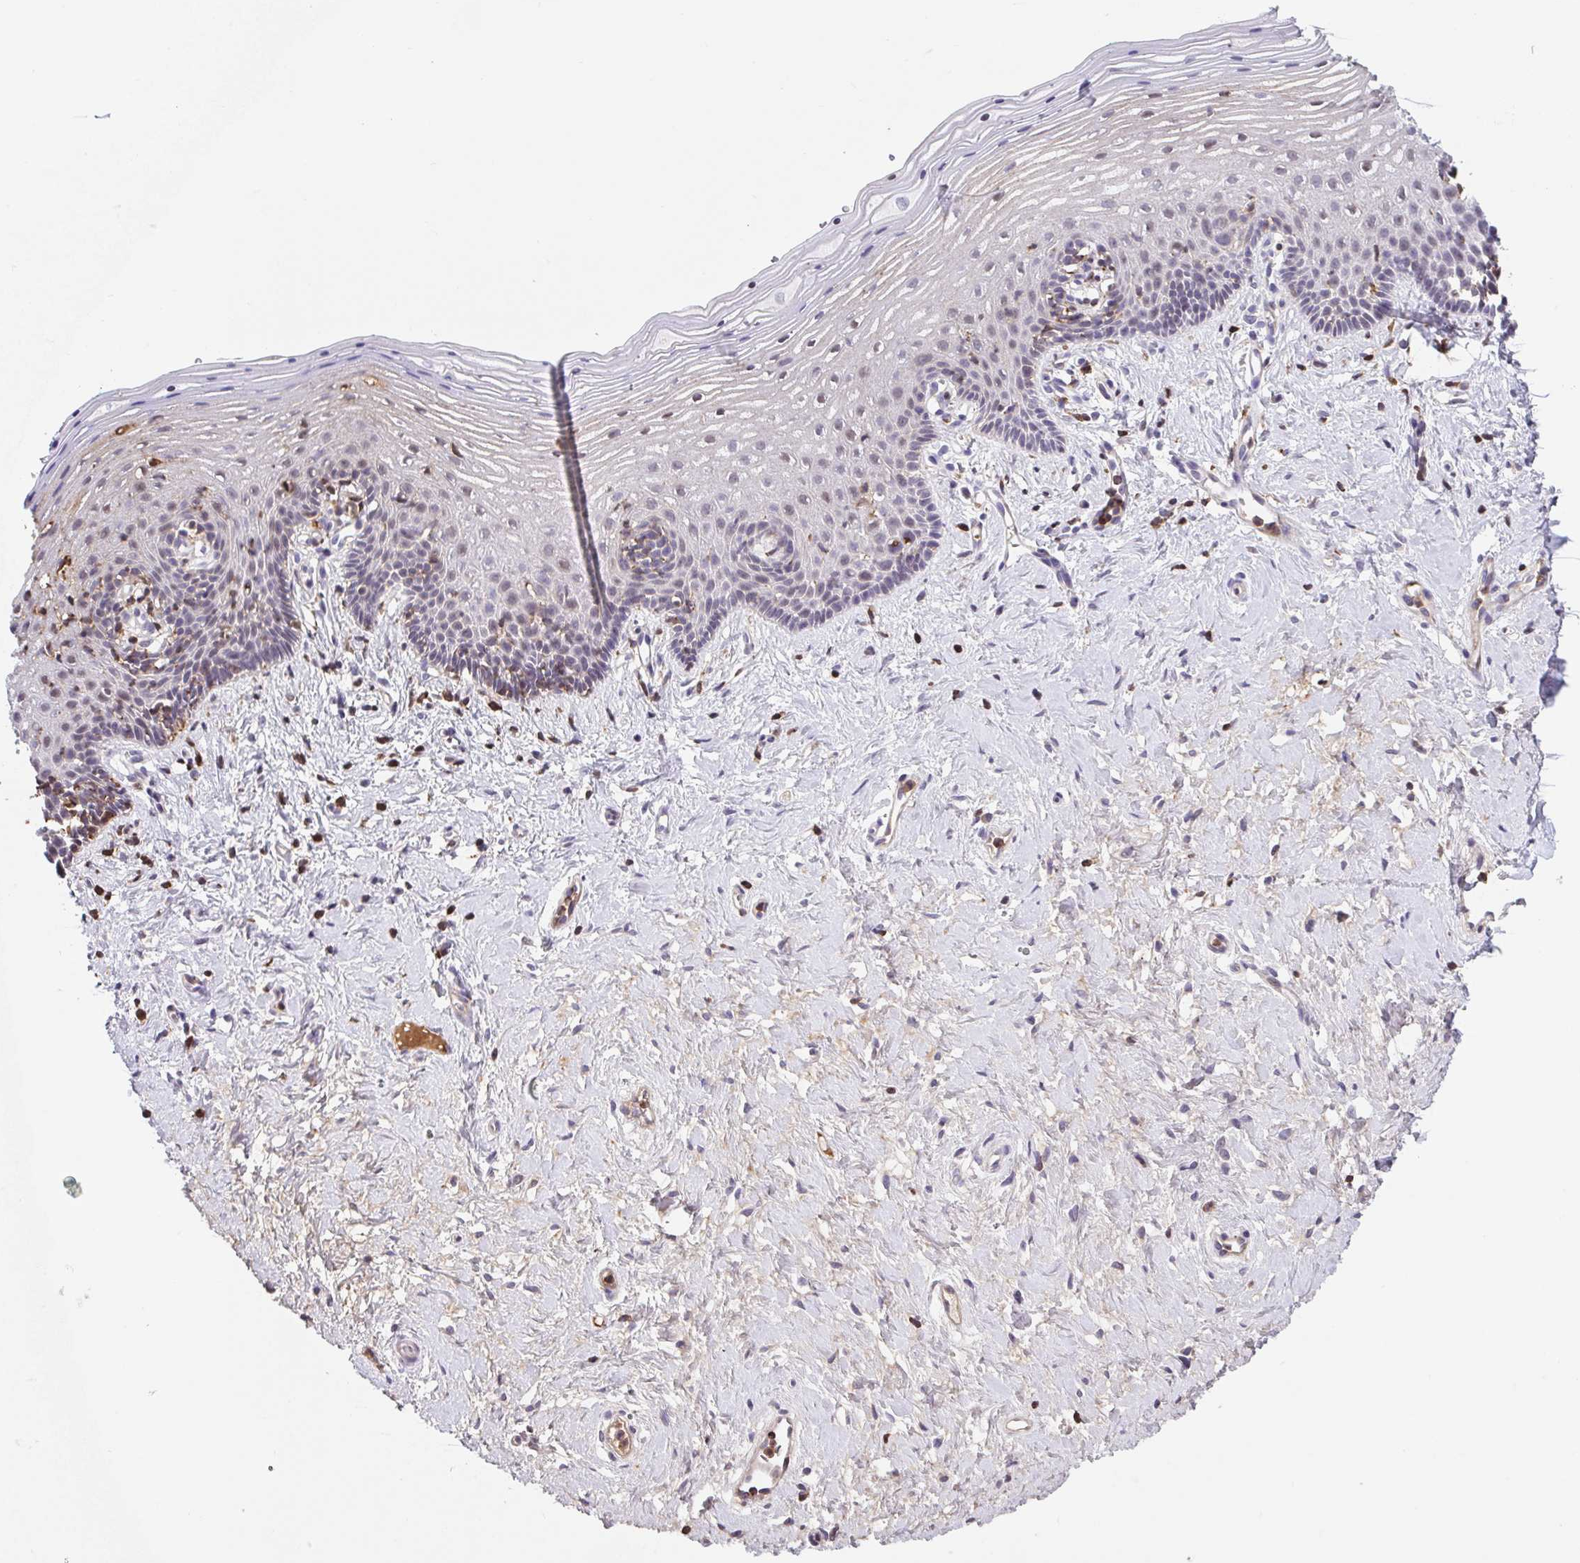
{"staining": {"intensity": "moderate", "quantity": "<25%", "location": "cytoplasmic/membranous,nuclear"}, "tissue": "vagina", "cell_type": "Squamous epithelial cells", "image_type": "normal", "snomed": [{"axis": "morphology", "description": "Normal tissue, NOS"}, {"axis": "topography", "description": "Vagina"}], "caption": "Immunohistochemical staining of normal vagina displays low levels of moderate cytoplasmic/membranous,nuclear expression in about <25% of squamous epithelial cells.", "gene": "TPRG1", "patient": {"sex": "female", "age": 42}}